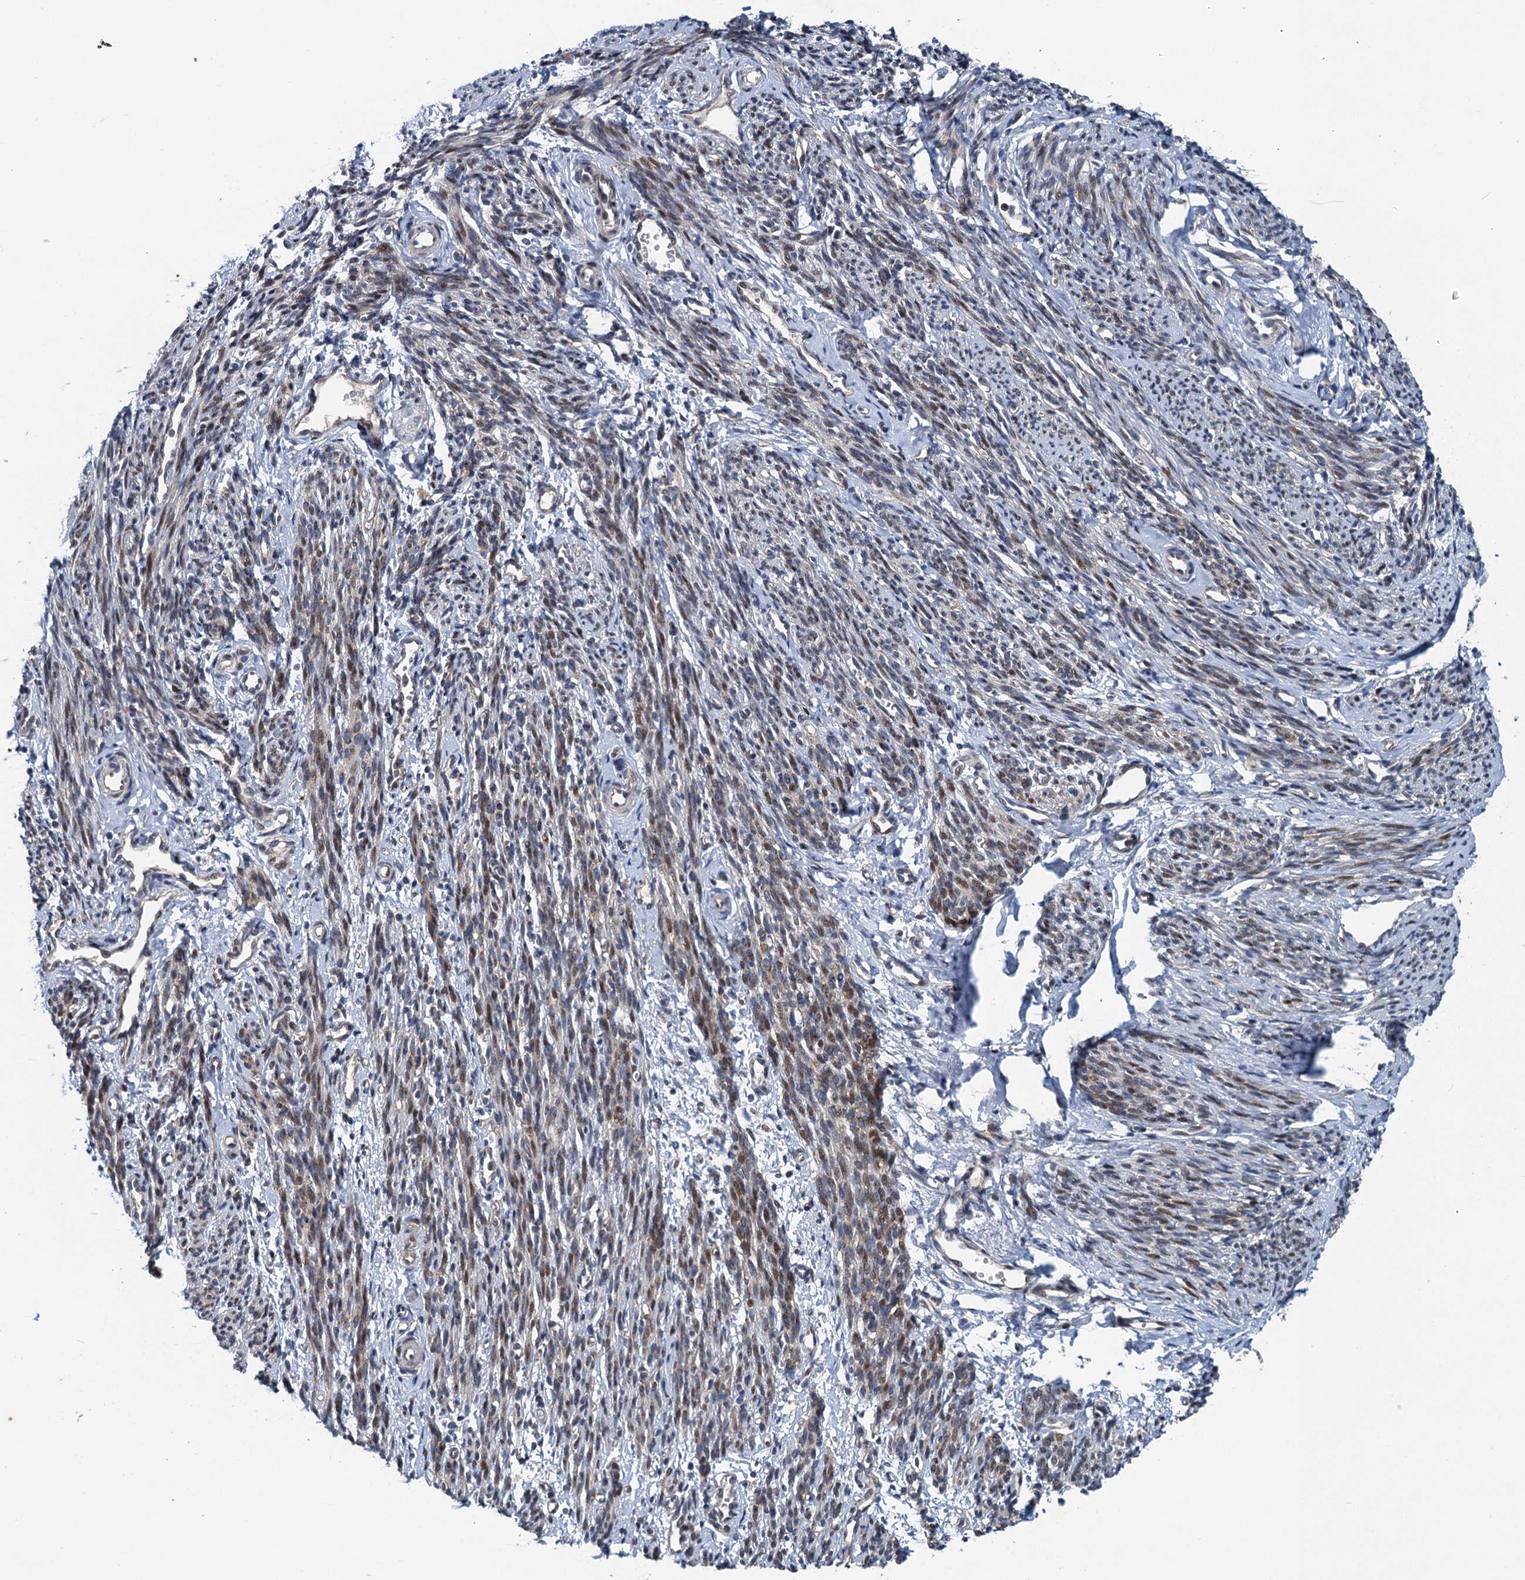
{"staining": {"intensity": "moderate", "quantity": "<25%", "location": "cytoplasmic/membranous"}, "tissue": "smooth muscle", "cell_type": "Smooth muscle cells", "image_type": "normal", "snomed": [{"axis": "morphology", "description": "Normal tissue, NOS"}, {"axis": "topography", "description": "Smooth muscle"}, {"axis": "topography", "description": "Uterus"}], "caption": "Immunohistochemistry (IHC) micrograph of normal human smooth muscle stained for a protein (brown), which shows low levels of moderate cytoplasmic/membranous staining in approximately <25% of smooth muscle cells.", "gene": "NBEA", "patient": {"sex": "female", "age": 59}}